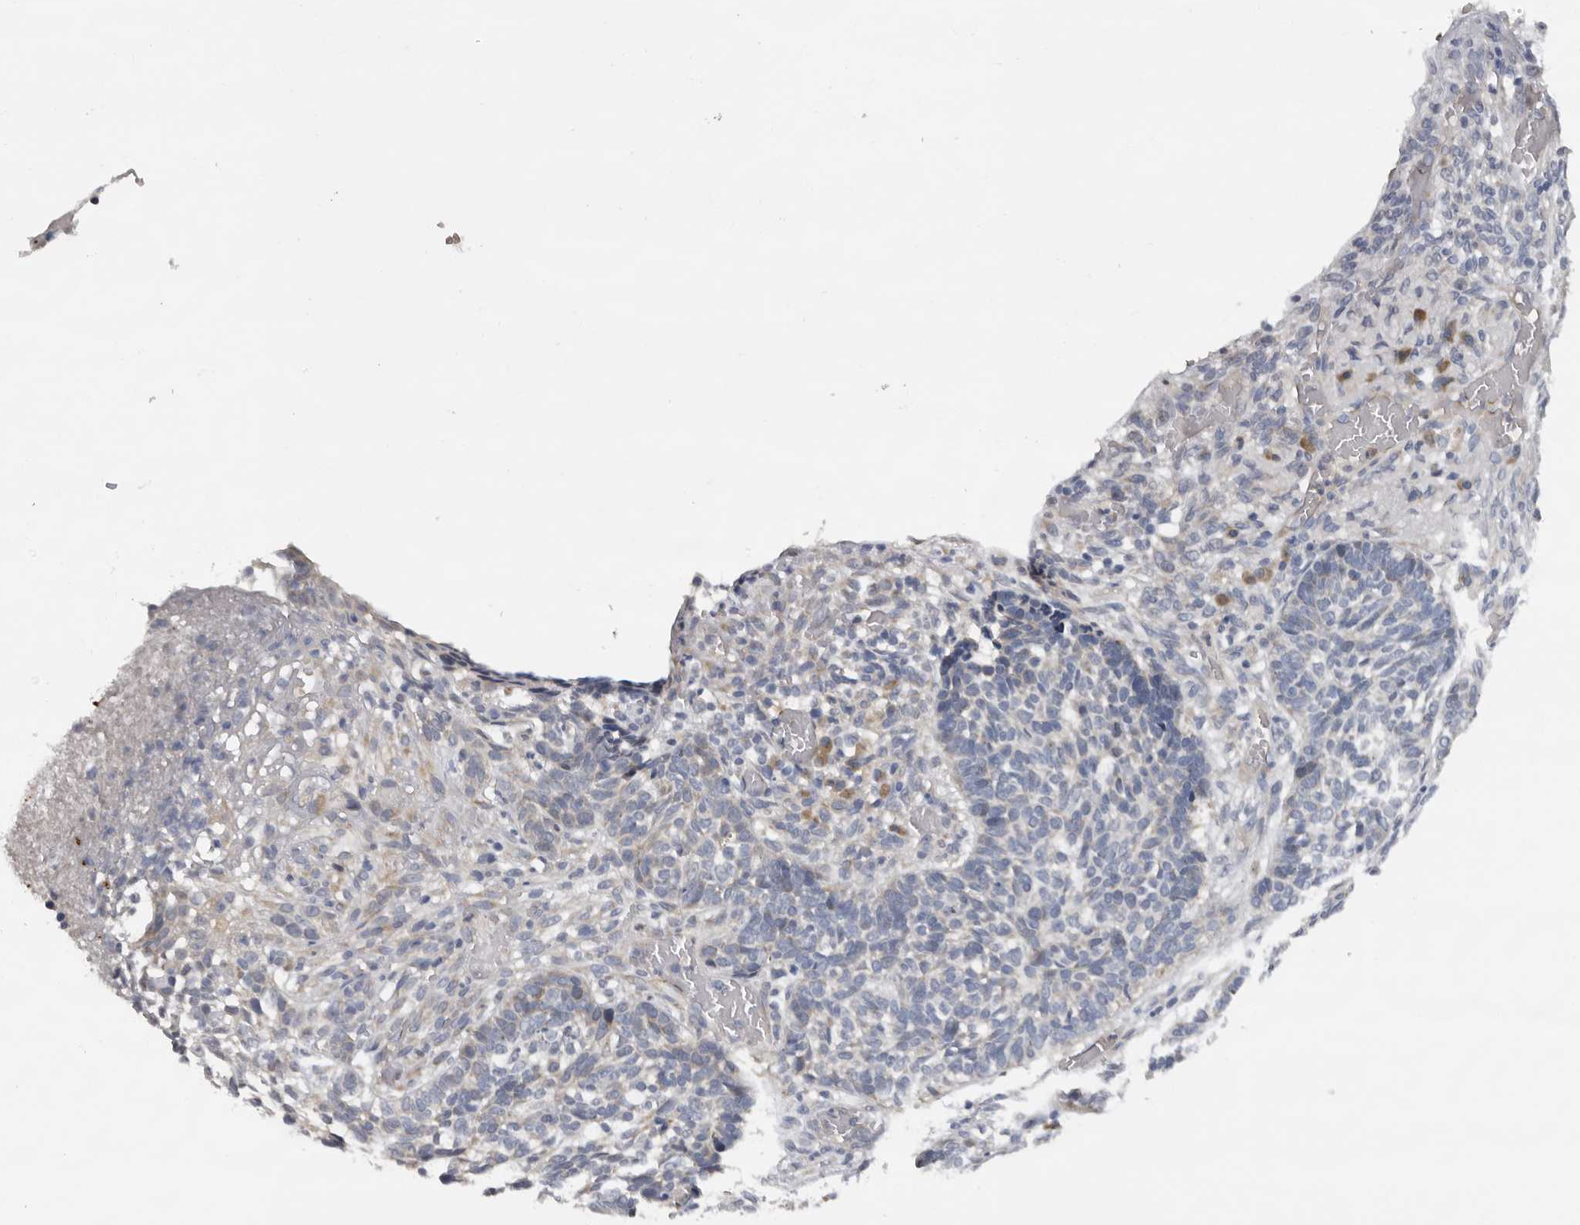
{"staining": {"intensity": "negative", "quantity": "none", "location": "none"}, "tissue": "skin cancer", "cell_type": "Tumor cells", "image_type": "cancer", "snomed": [{"axis": "morphology", "description": "Basal cell carcinoma"}, {"axis": "topography", "description": "Skin"}], "caption": "IHC image of basal cell carcinoma (skin) stained for a protein (brown), which reveals no positivity in tumor cells. (DAB (3,3'-diaminobenzidine) IHC, high magnification).", "gene": "KIF2B", "patient": {"sex": "male", "age": 85}}